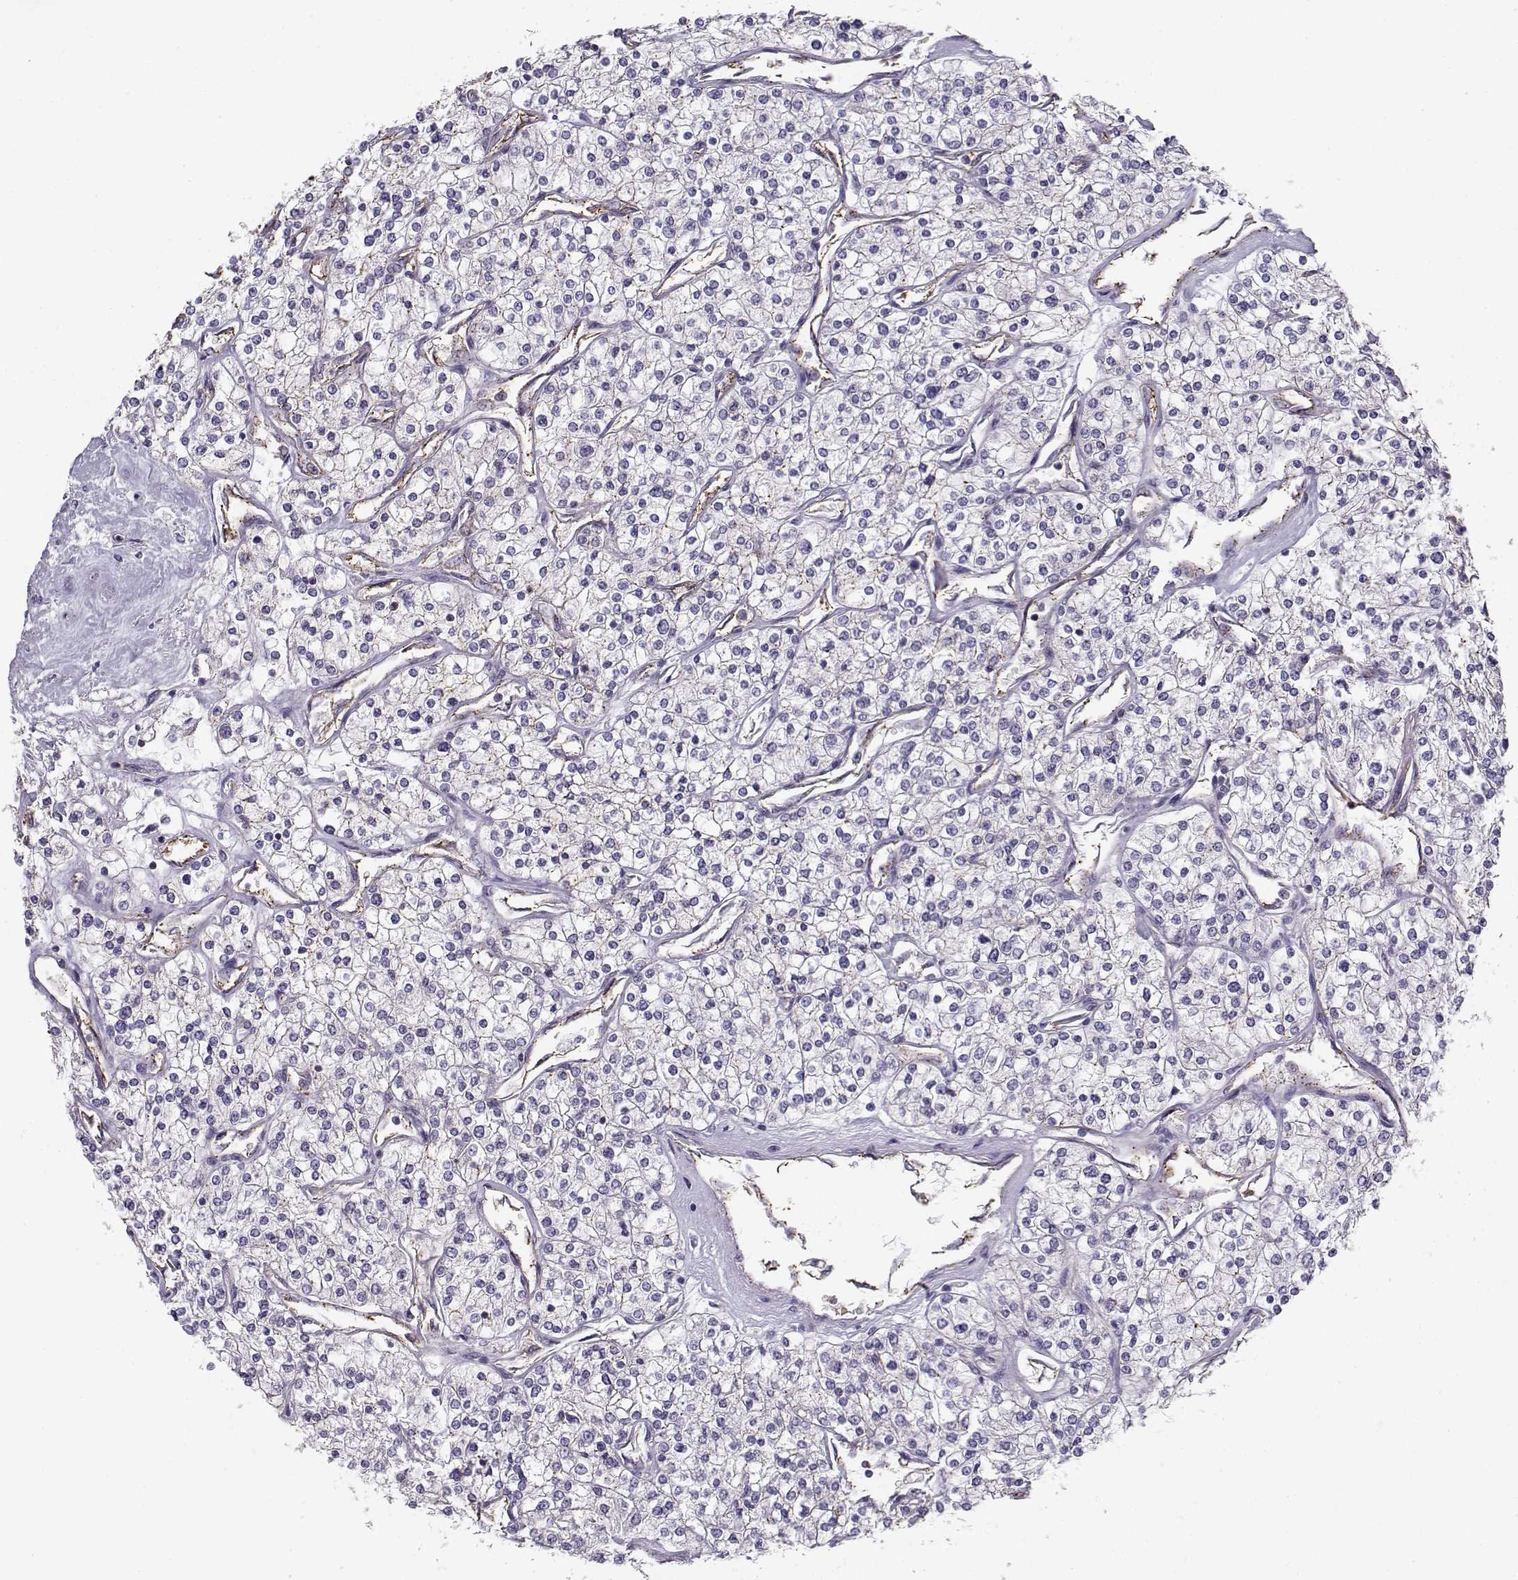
{"staining": {"intensity": "negative", "quantity": "none", "location": "none"}, "tissue": "renal cancer", "cell_type": "Tumor cells", "image_type": "cancer", "snomed": [{"axis": "morphology", "description": "Adenocarcinoma, NOS"}, {"axis": "topography", "description": "Kidney"}], "caption": "A histopathology image of human adenocarcinoma (renal) is negative for staining in tumor cells. The staining is performed using DAB (3,3'-diaminobenzidine) brown chromogen with nuclei counter-stained in using hematoxylin.", "gene": "MYO1A", "patient": {"sex": "male", "age": 80}}